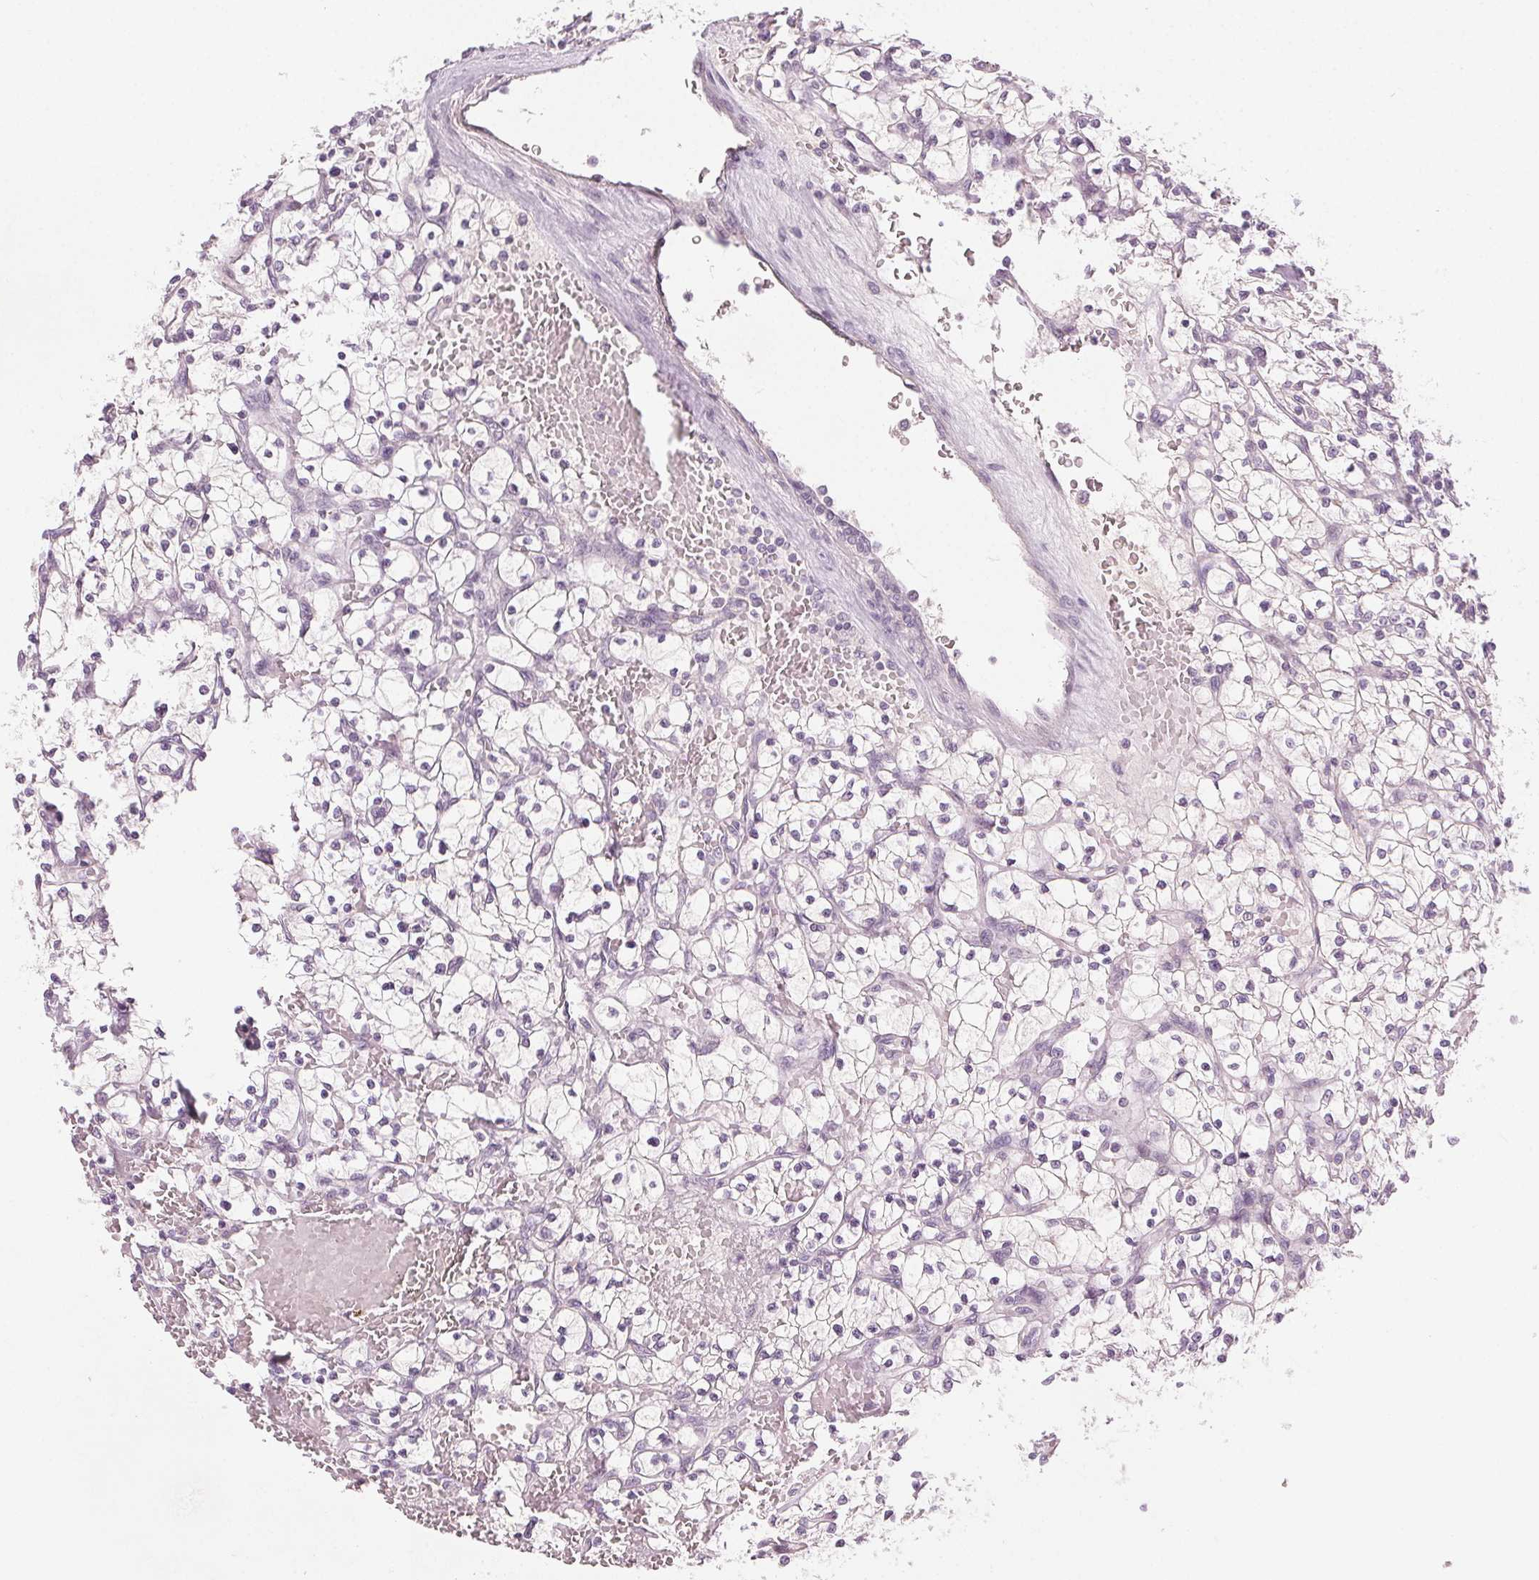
{"staining": {"intensity": "negative", "quantity": "none", "location": "none"}, "tissue": "renal cancer", "cell_type": "Tumor cells", "image_type": "cancer", "snomed": [{"axis": "morphology", "description": "Adenocarcinoma, NOS"}, {"axis": "topography", "description": "Kidney"}], "caption": "Tumor cells show no significant staining in renal cancer.", "gene": "HSF5", "patient": {"sex": "female", "age": 64}}